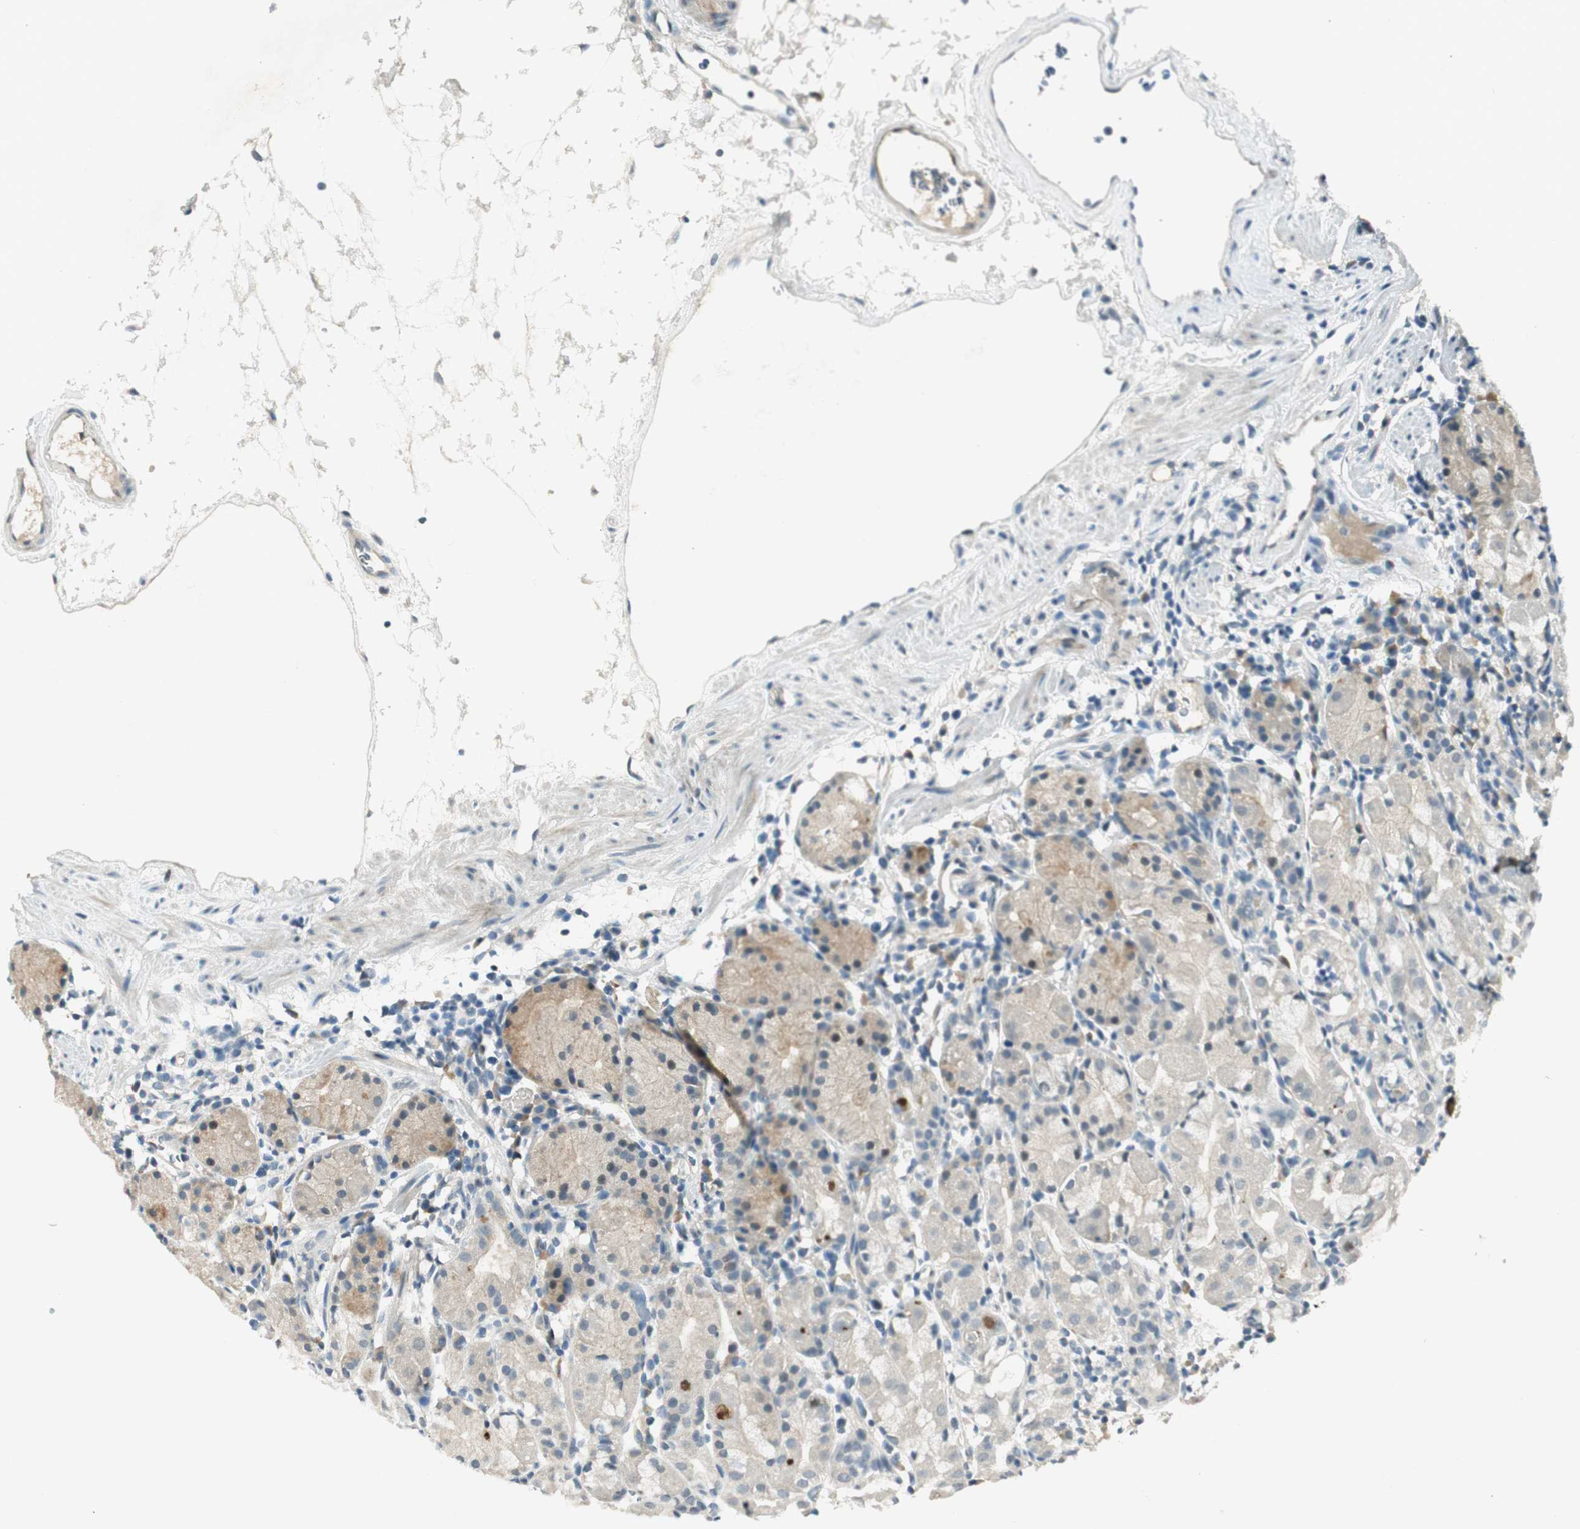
{"staining": {"intensity": "weak", "quantity": "<25%", "location": "cytoplasmic/membranous"}, "tissue": "stomach", "cell_type": "Glandular cells", "image_type": "normal", "snomed": [{"axis": "morphology", "description": "Normal tissue, NOS"}, {"axis": "topography", "description": "Stomach"}, {"axis": "topography", "description": "Stomach, lower"}], "caption": "Glandular cells are negative for brown protein staining in normal stomach. The staining was performed using DAB (3,3'-diaminobenzidine) to visualize the protein expression in brown, while the nuclei were stained in blue with hematoxylin (Magnification: 20x).", "gene": "PCDHB15", "patient": {"sex": "female", "age": 75}}